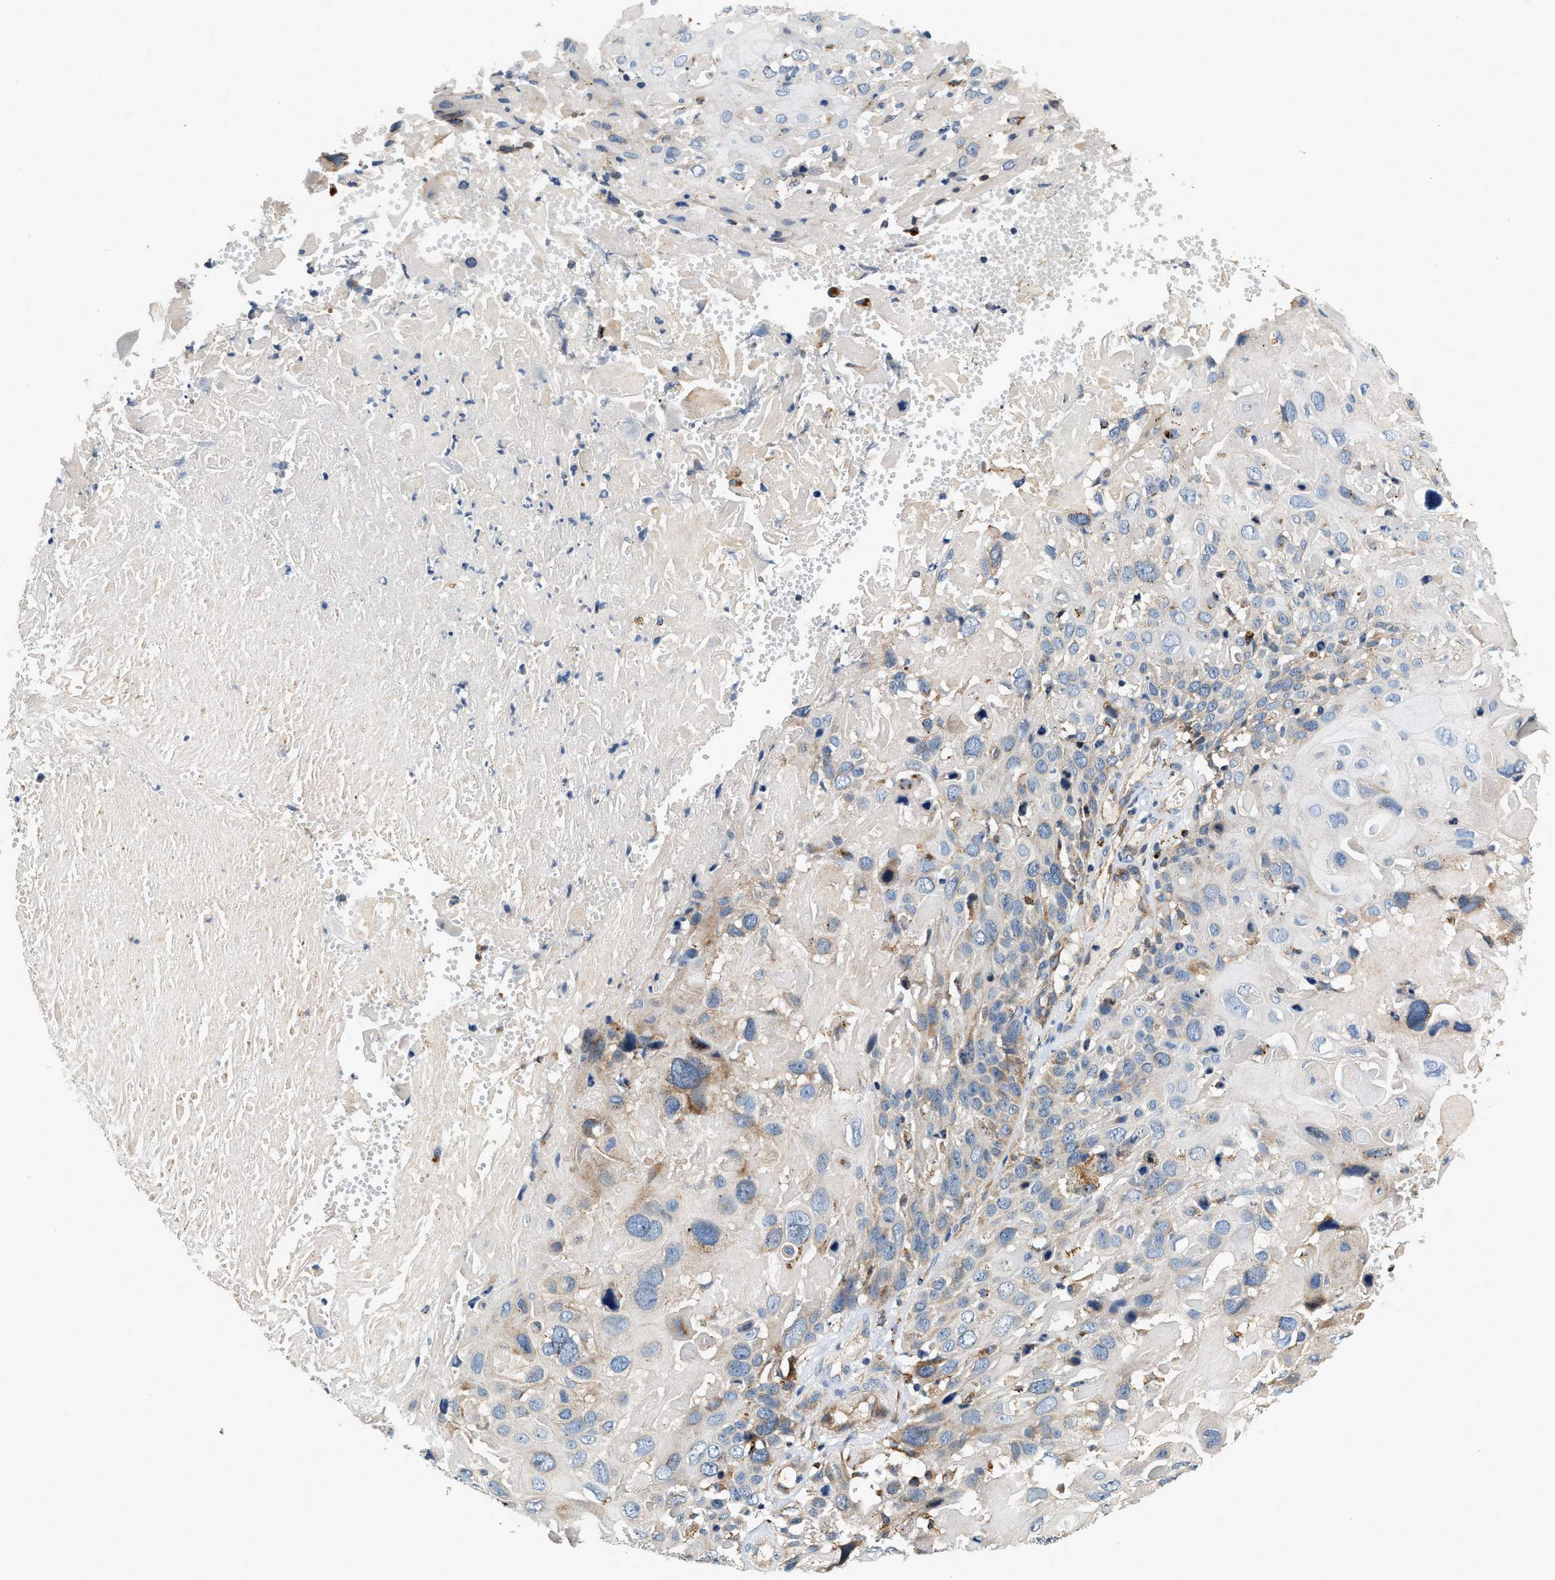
{"staining": {"intensity": "negative", "quantity": "none", "location": "none"}, "tissue": "cervical cancer", "cell_type": "Tumor cells", "image_type": "cancer", "snomed": [{"axis": "morphology", "description": "Squamous cell carcinoma, NOS"}, {"axis": "topography", "description": "Cervix"}], "caption": "Tumor cells are negative for brown protein staining in cervical squamous cell carcinoma.", "gene": "DUSP10", "patient": {"sex": "female", "age": 74}}